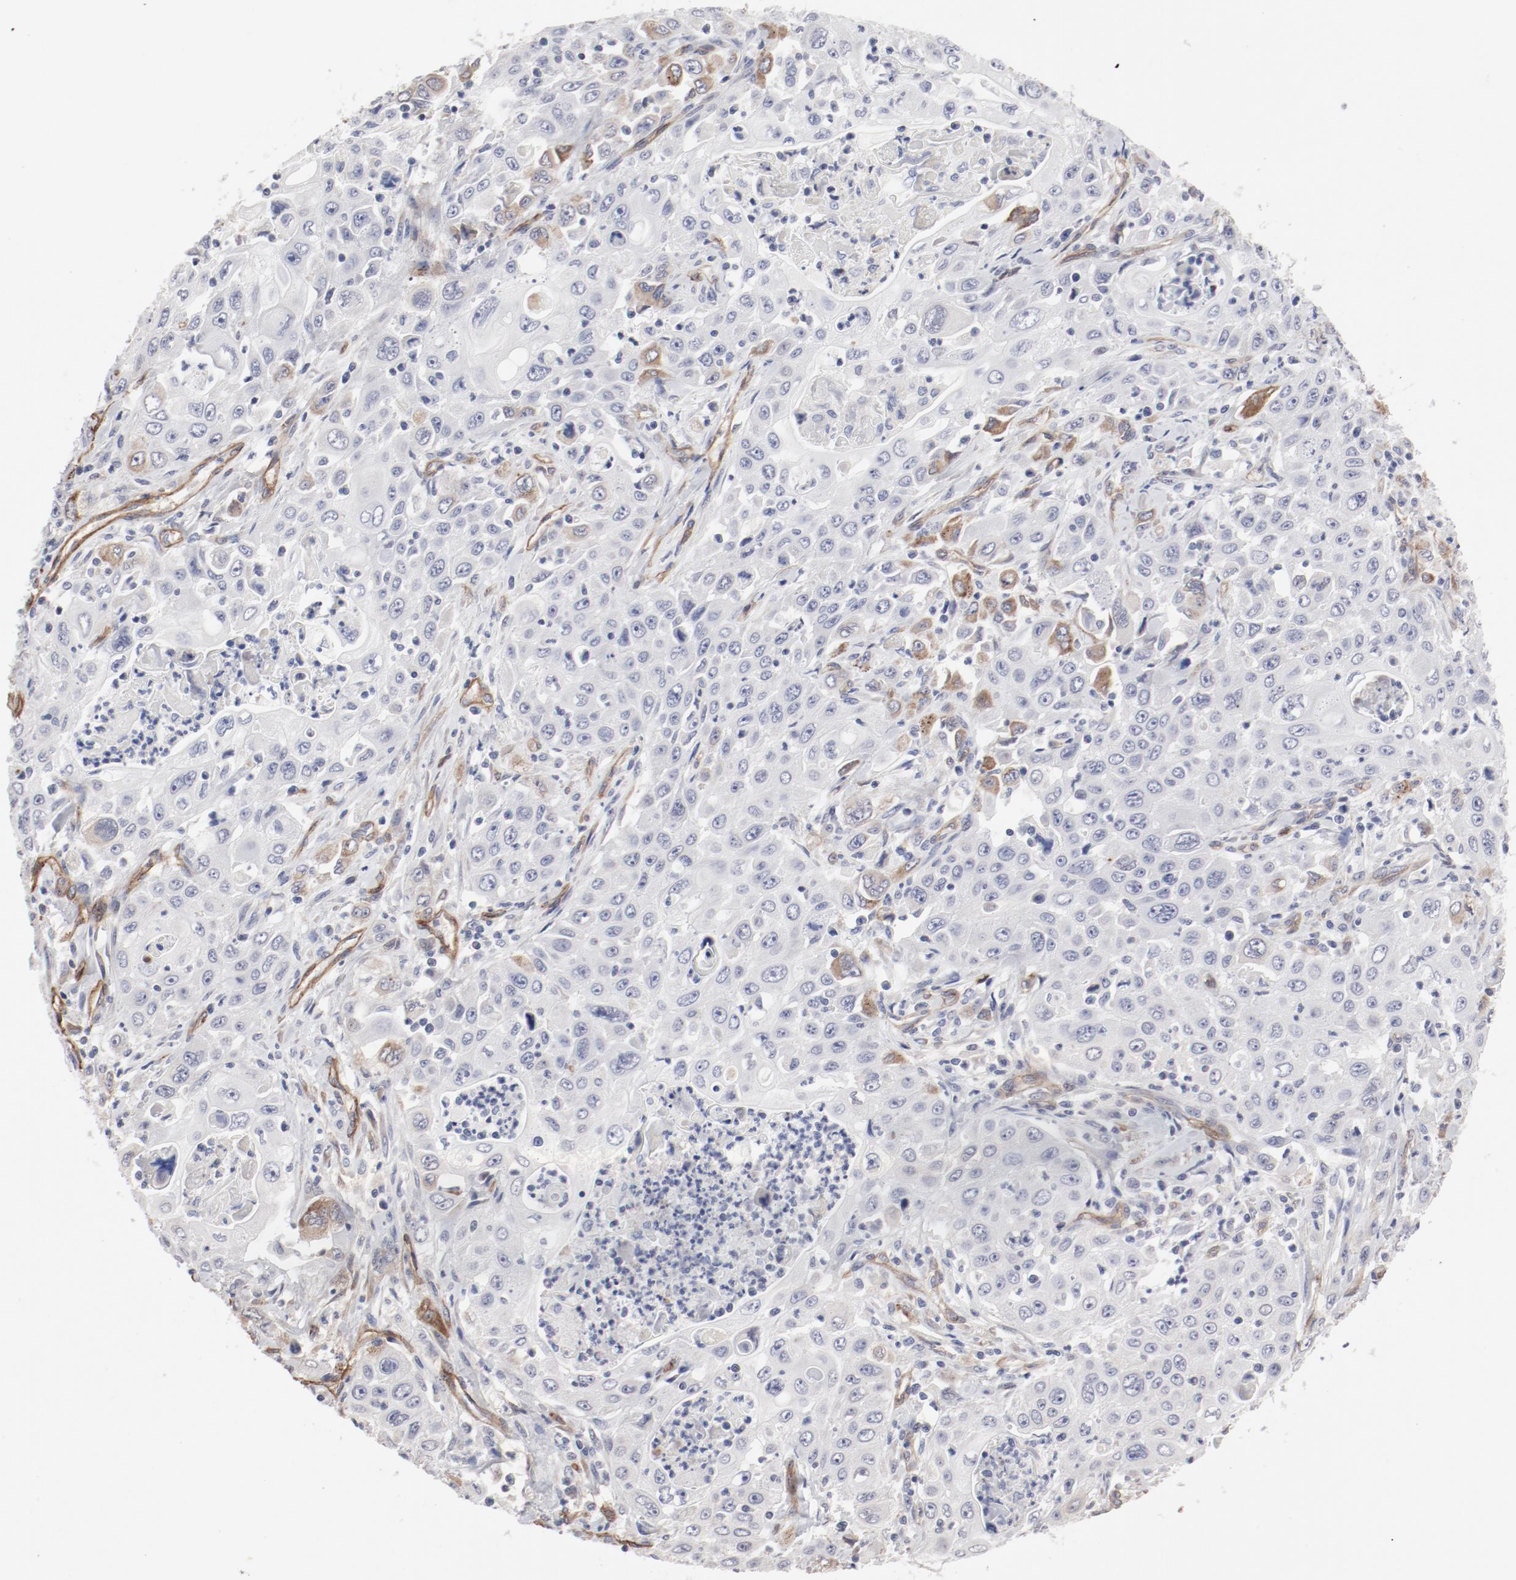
{"staining": {"intensity": "moderate", "quantity": "<25%", "location": "cytoplasmic/membranous"}, "tissue": "pancreatic cancer", "cell_type": "Tumor cells", "image_type": "cancer", "snomed": [{"axis": "morphology", "description": "Adenocarcinoma, NOS"}, {"axis": "topography", "description": "Pancreas"}], "caption": "Approximately <25% of tumor cells in adenocarcinoma (pancreatic) display moderate cytoplasmic/membranous protein positivity as visualized by brown immunohistochemical staining.", "gene": "MAGED4", "patient": {"sex": "male", "age": 70}}